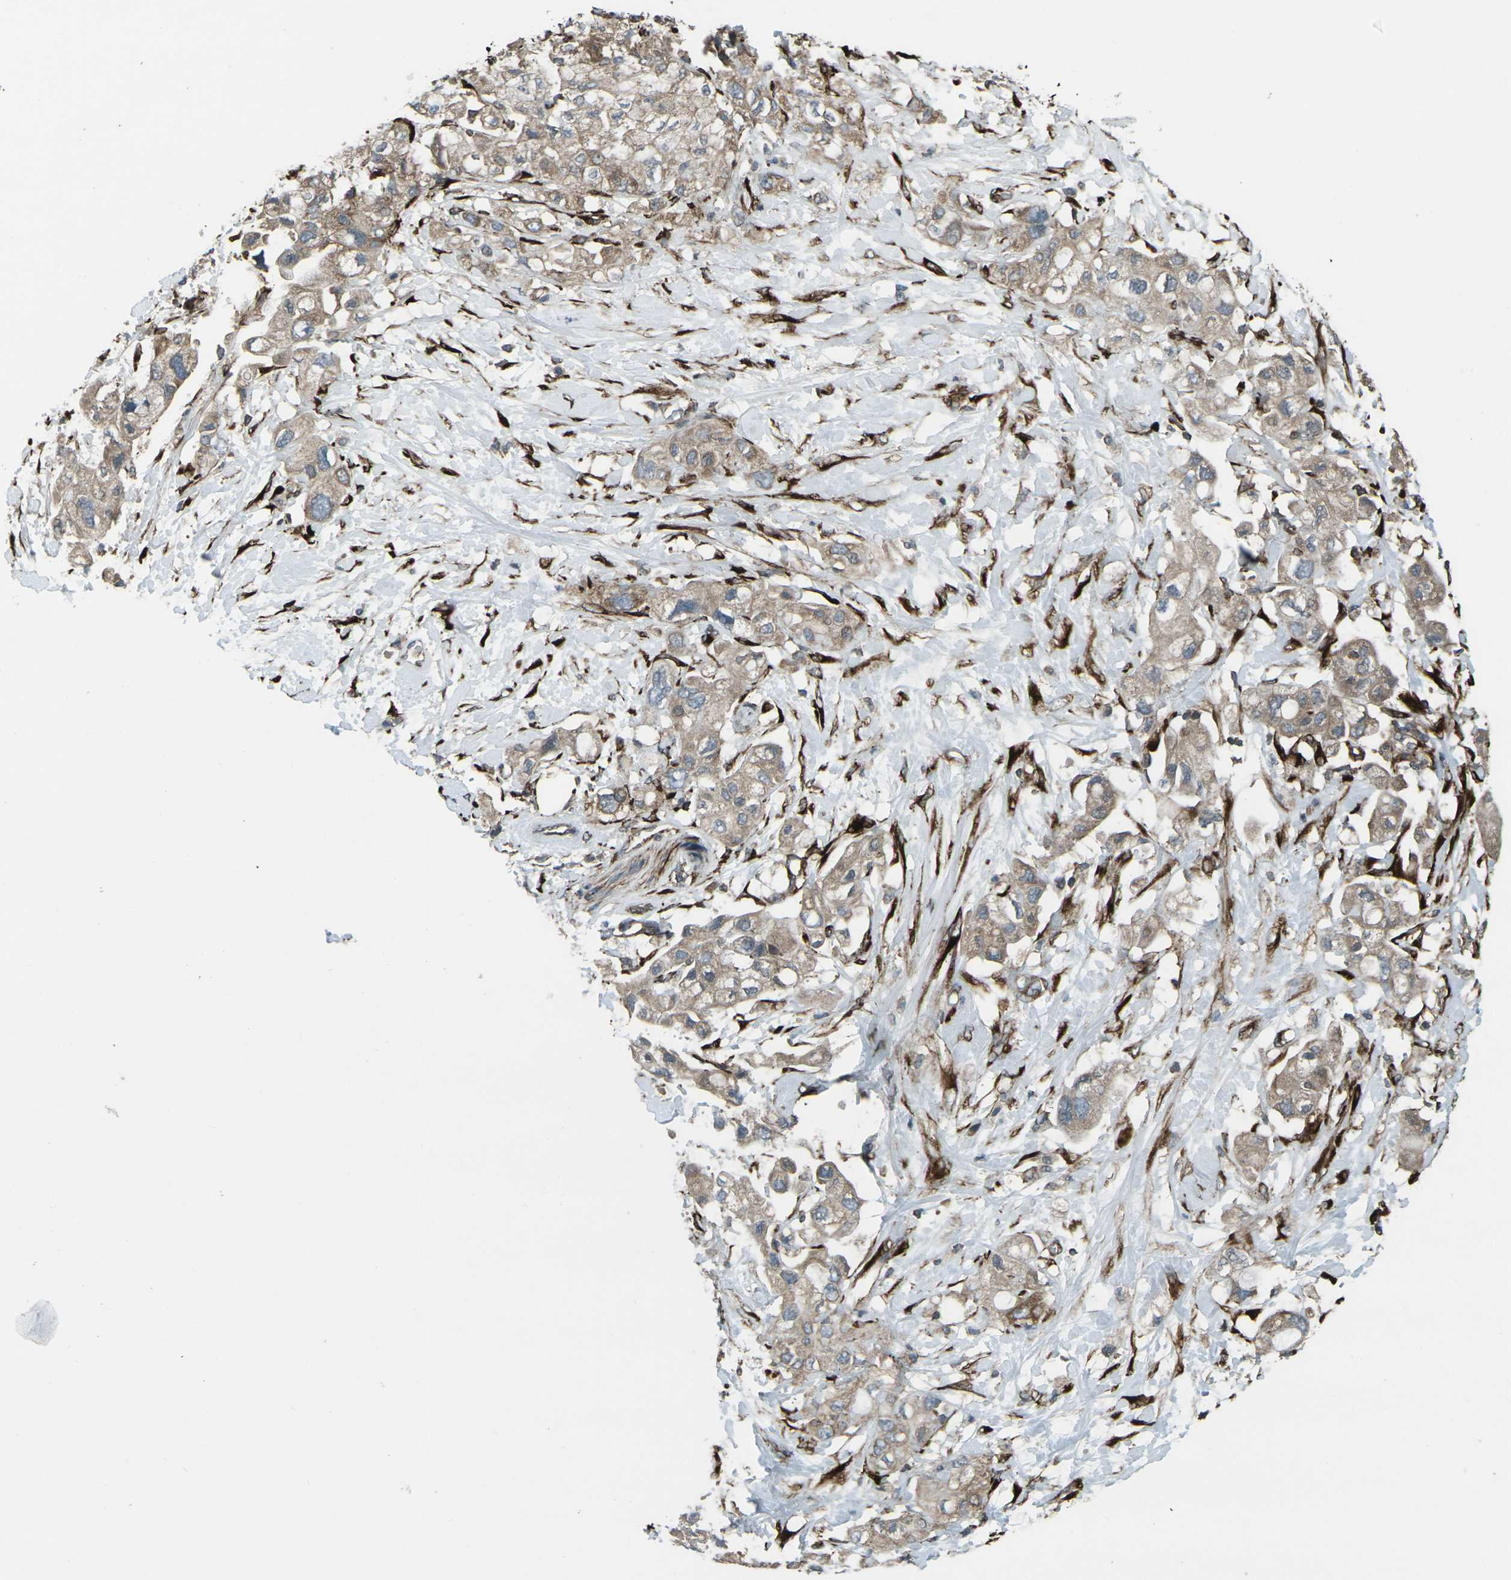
{"staining": {"intensity": "weak", "quantity": ">75%", "location": "cytoplasmic/membranous"}, "tissue": "pancreatic cancer", "cell_type": "Tumor cells", "image_type": "cancer", "snomed": [{"axis": "morphology", "description": "Adenocarcinoma, NOS"}, {"axis": "topography", "description": "Pancreas"}], "caption": "Adenocarcinoma (pancreatic) was stained to show a protein in brown. There is low levels of weak cytoplasmic/membranous expression in approximately >75% of tumor cells.", "gene": "LSMEM1", "patient": {"sex": "female", "age": 56}}